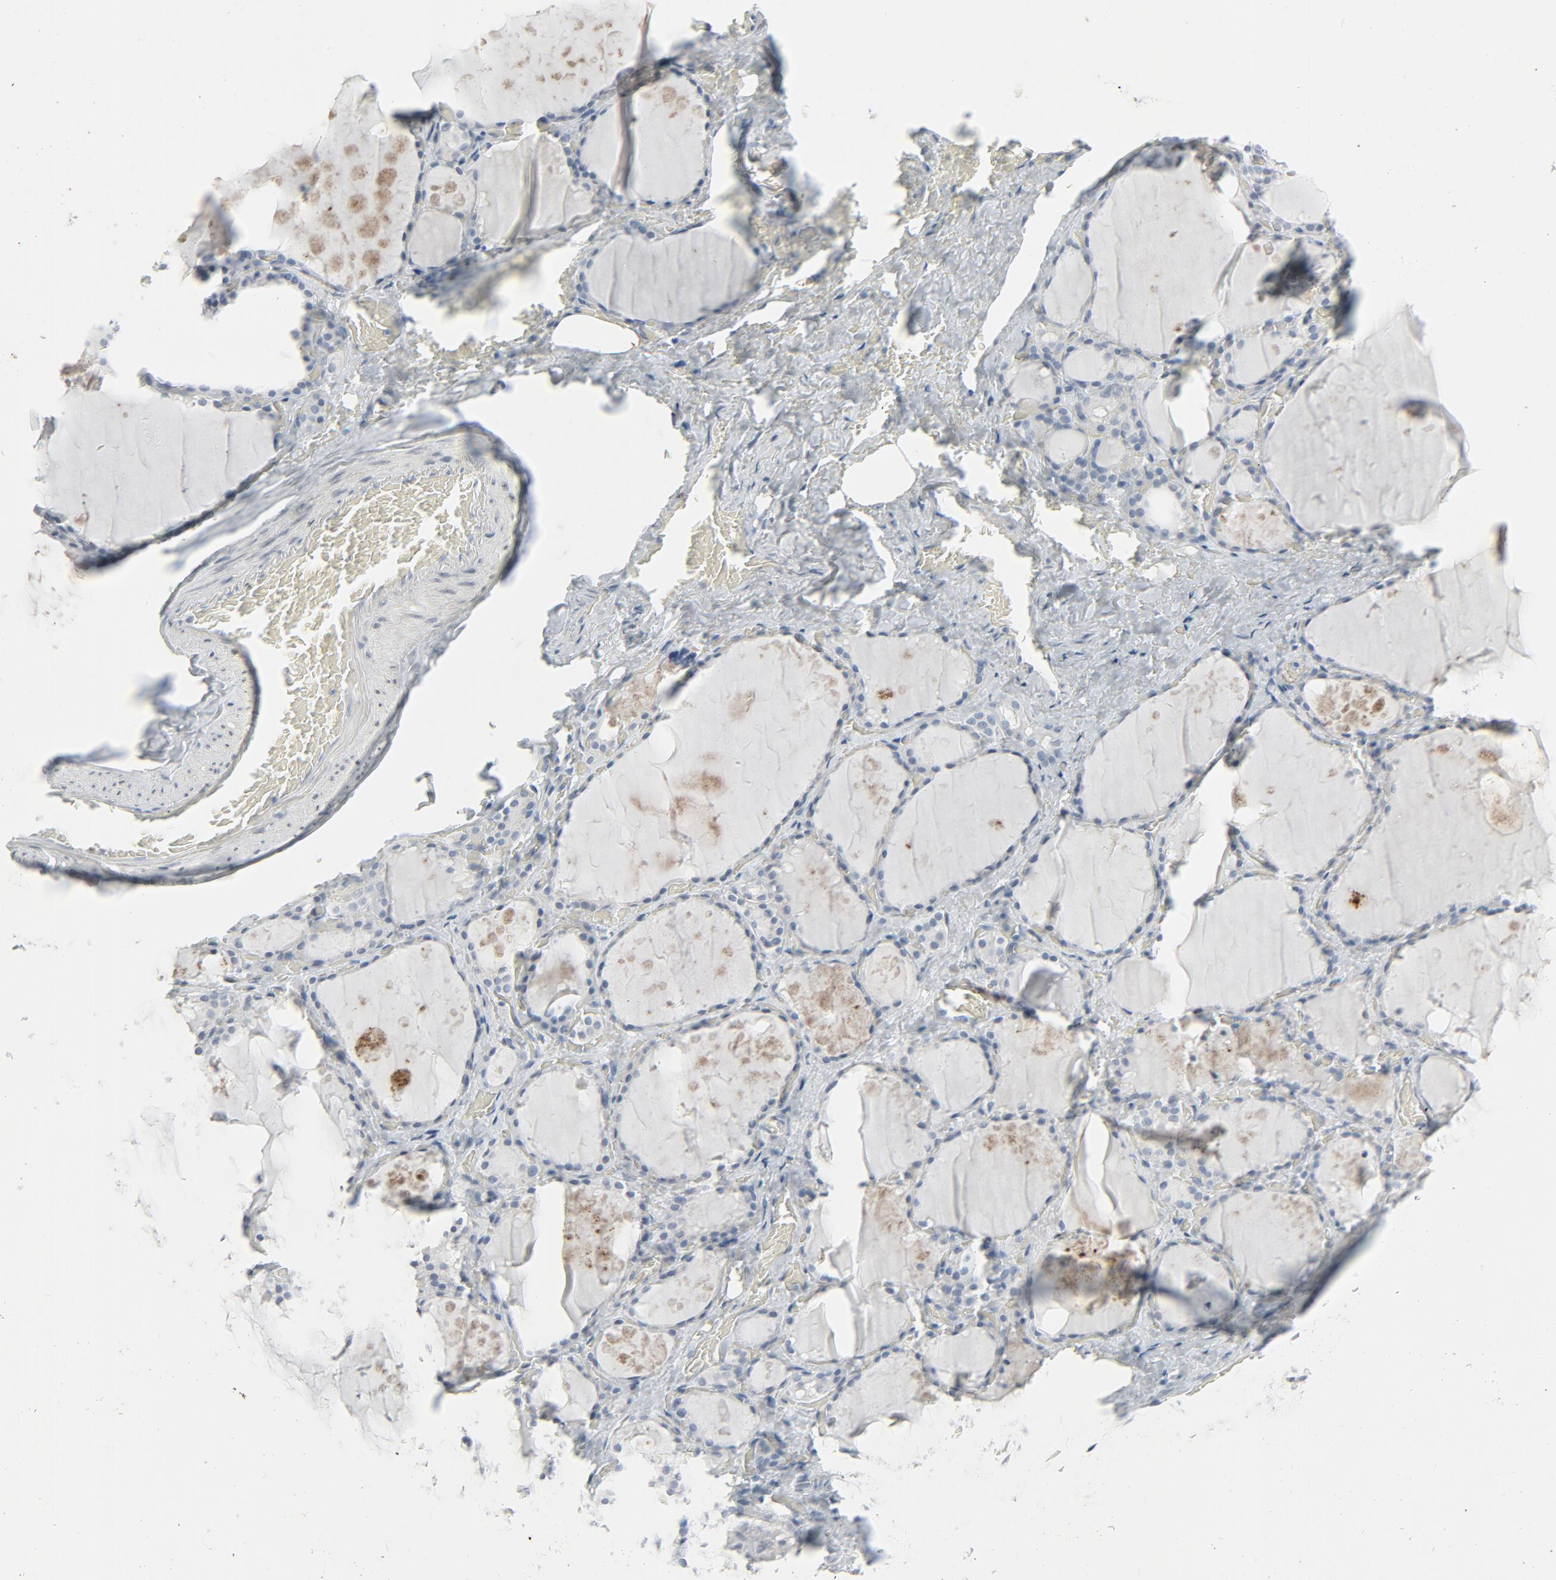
{"staining": {"intensity": "negative", "quantity": "none", "location": "none"}, "tissue": "thyroid gland", "cell_type": "Glandular cells", "image_type": "normal", "snomed": [{"axis": "morphology", "description": "Normal tissue, NOS"}, {"axis": "topography", "description": "Thyroid gland"}], "caption": "IHC of benign thyroid gland shows no expression in glandular cells.", "gene": "FGFR3", "patient": {"sex": "male", "age": 61}}